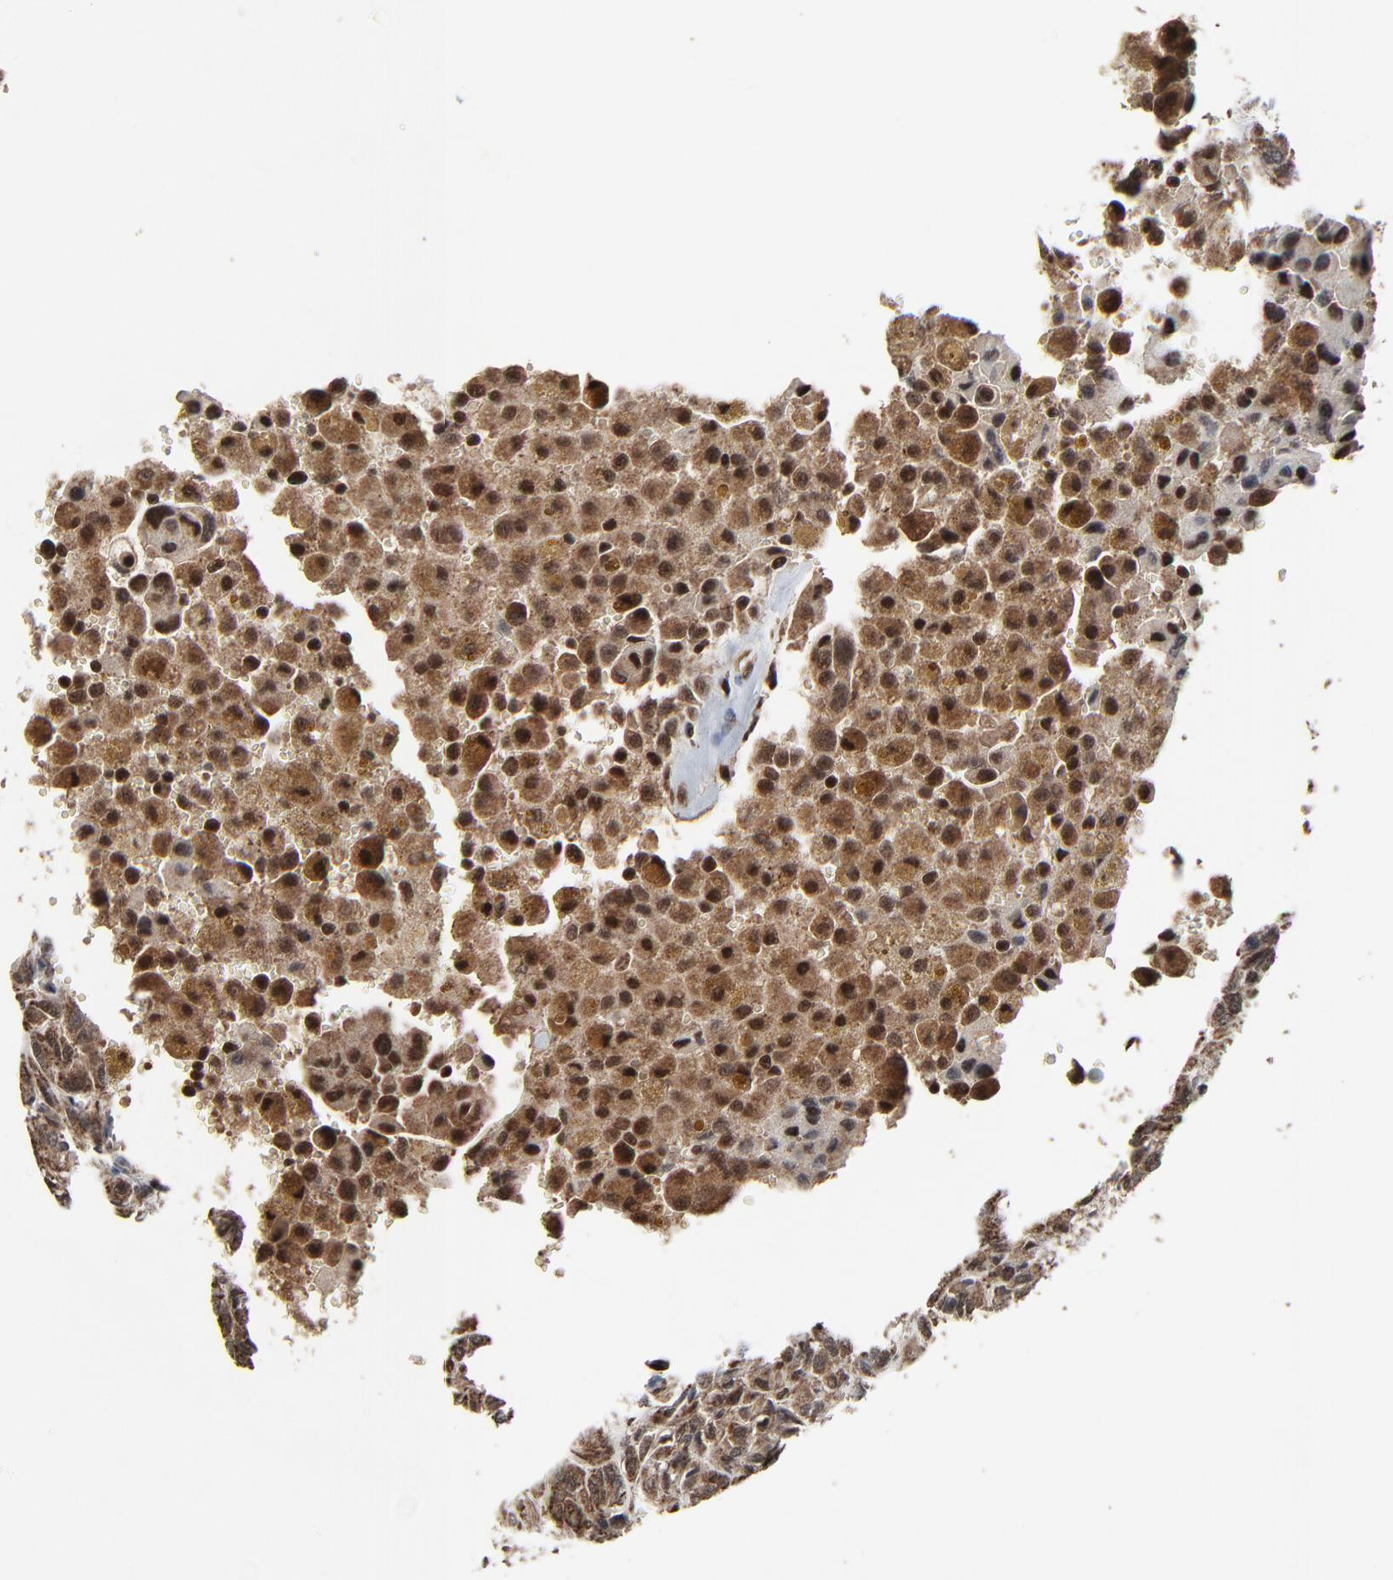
{"staining": {"intensity": "moderate", "quantity": ">75%", "location": "cytoplasmic/membranous,nuclear"}, "tissue": "thyroid cancer", "cell_type": "Tumor cells", "image_type": "cancer", "snomed": [{"axis": "morphology", "description": "Follicular adenoma carcinoma, NOS"}, {"axis": "topography", "description": "Thyroid gland"}], "caption": "An immunohistochemistry micrograph of neoplastic tissue is shown. Protein staining in brown highlights moderate cytoplasmic/membranous and nuclear positivity in follicular adenoma carcinoma (thyroid) within tumor cells.", "gene": "RHOJ", "patient": {"sex": "female", "age": 71}}